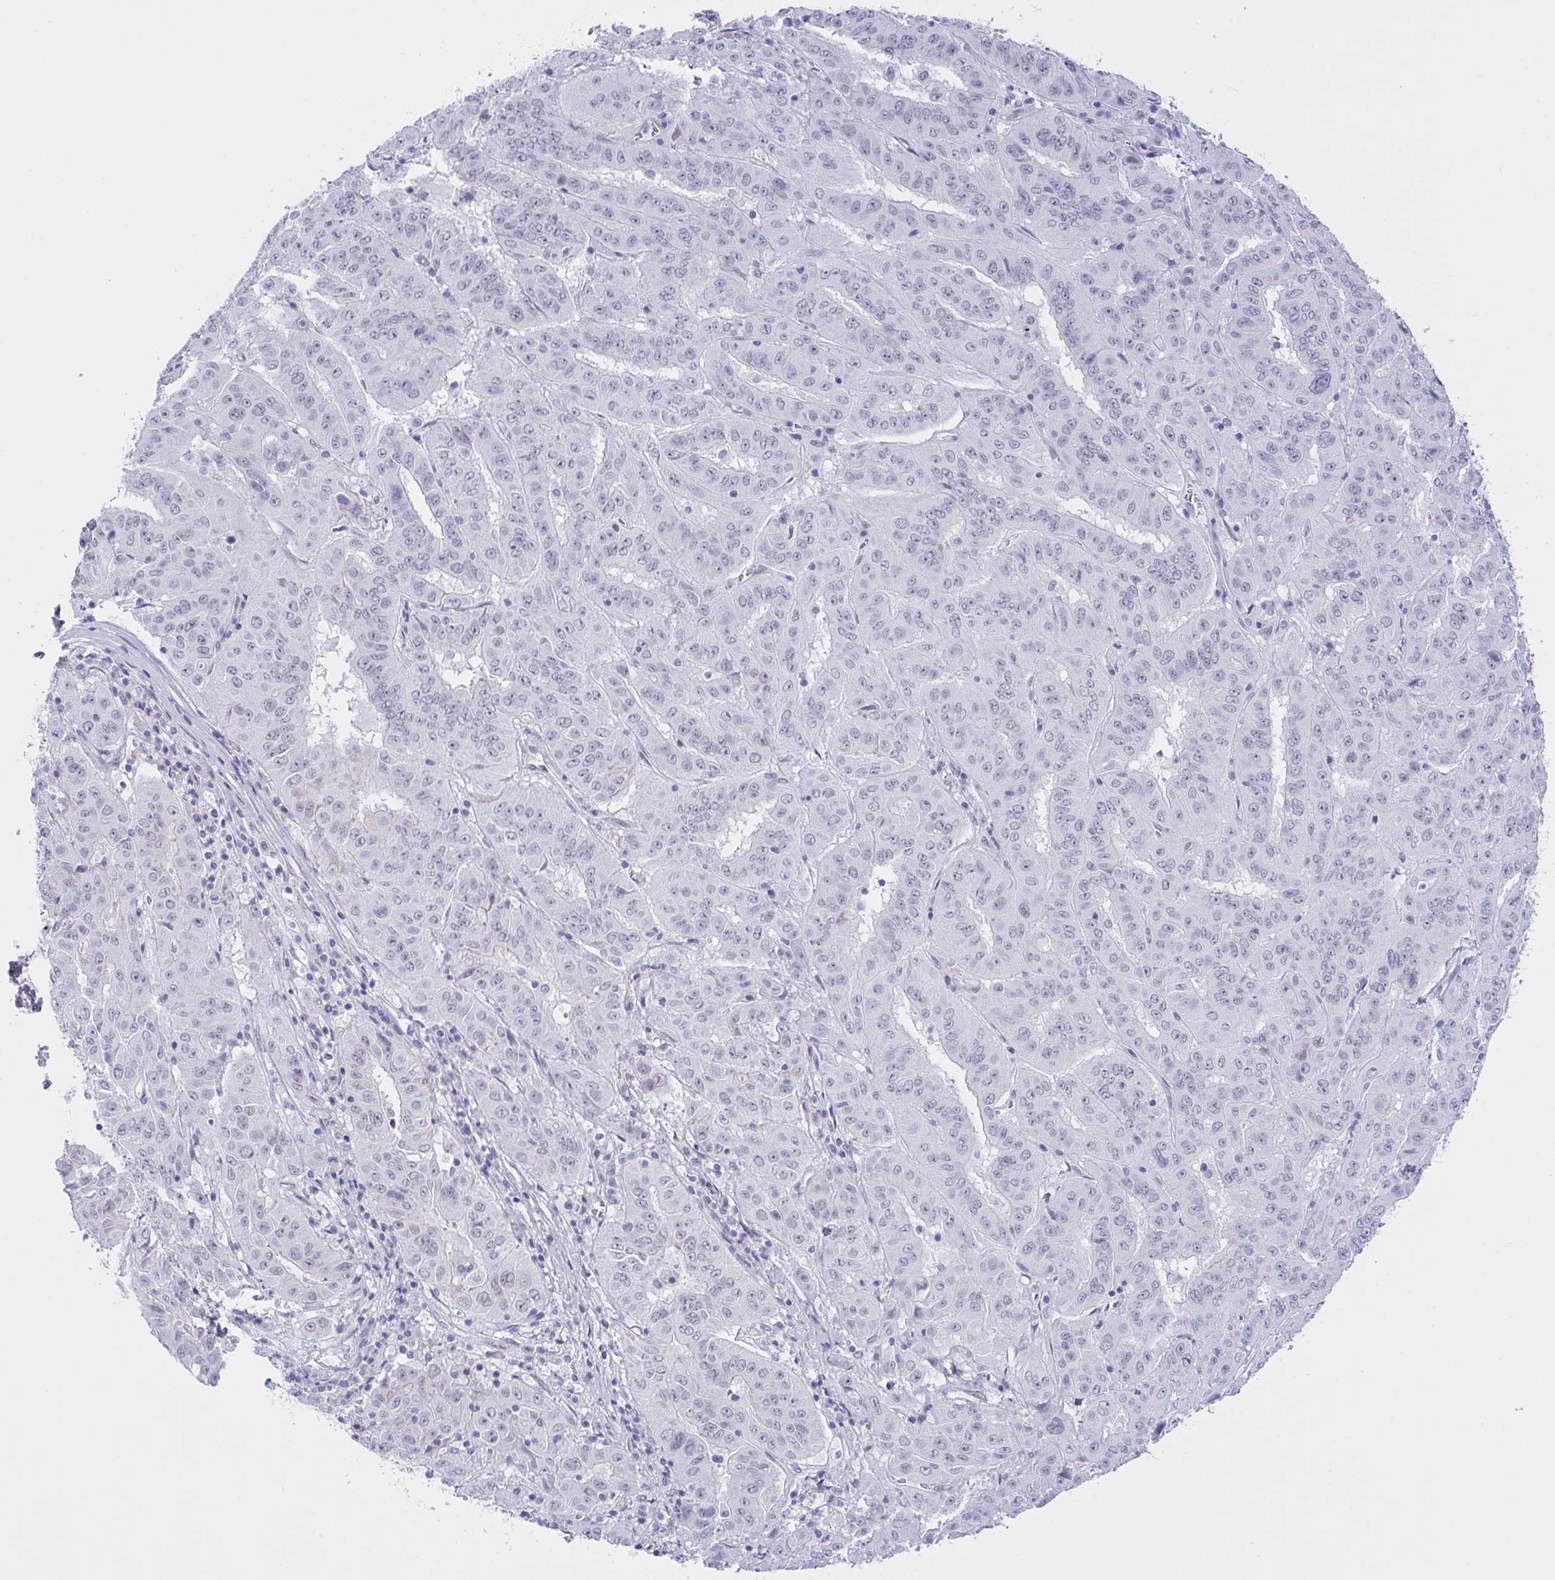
{"staining": {"intensity": "negative", "quantity": "none", "location": "none"}, "tissue": "pancreatic cancer", "cell_type": "Tumor cells", "image_type": "cancer", "snomed": [{"axis": "morphology", "description": "Adenocarcinoma, NOS"}, {"axis": "topography", "description": "Pancreas"}], "caption": "Tumor cells are negative for brown protein staining in pancreatic adenocarcinoma.", "gene": "FBXL22", "patient": {"sex": "male", "age": 63}}